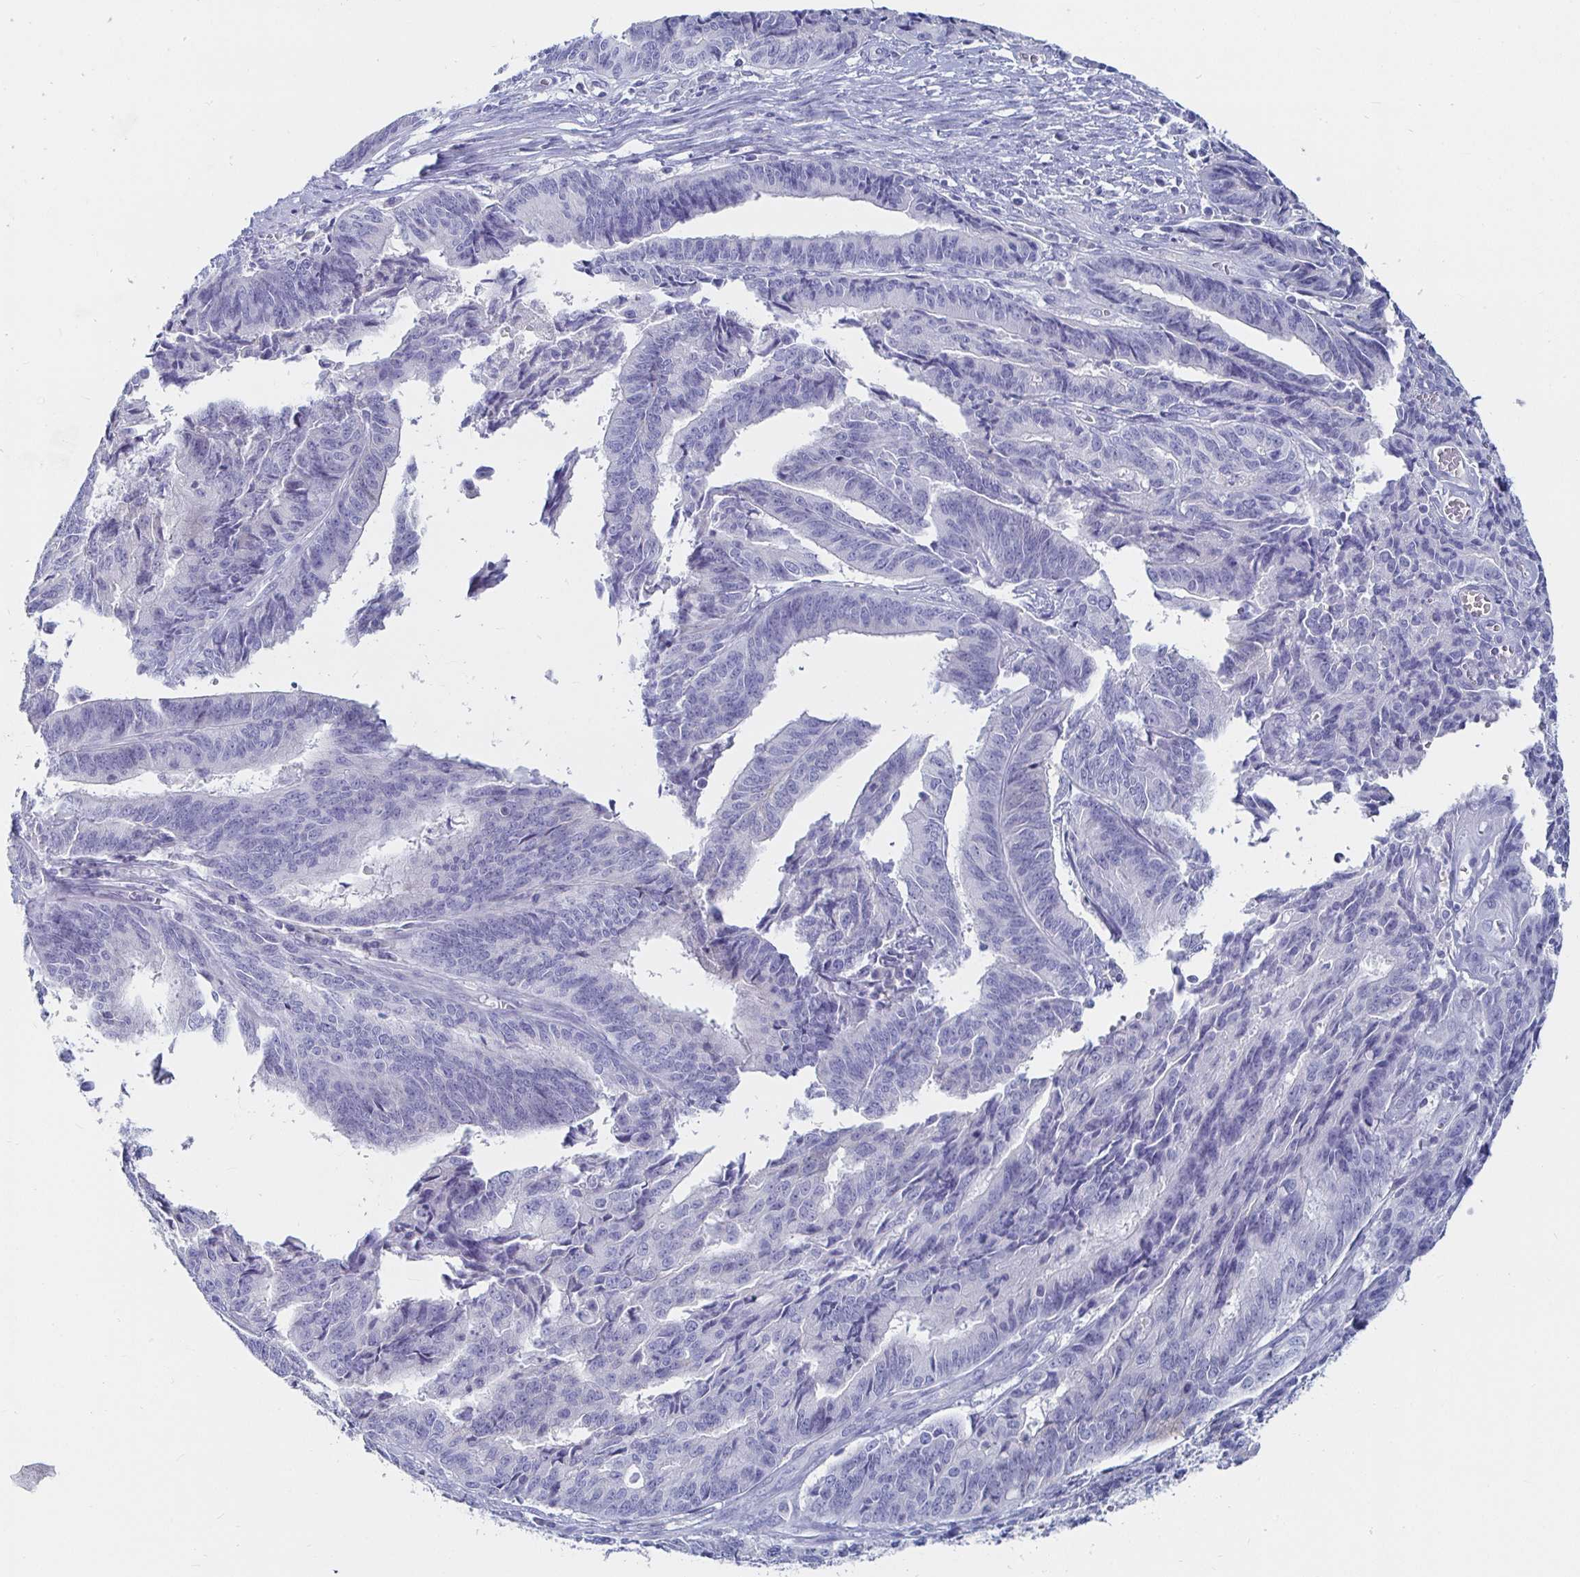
{"staining": {"intensity": "negative", "quantity": "none", "location": "none"}, "tissue": "endometrial cancer", "cell_type": "Tumor cells", "image_type": "cancer", "snomed": [{"axis": "morphology", "description": "Adenocarcinoma, NOS"}, {"axis": "topography", "description": "Endometrium"}], "caption": "A histopathology image of endometrial cancer stained for a protein demonstrates no brown staining in tumor cells.", "gene": "CA9", "patient": {"sex": "female", "age": 65}}